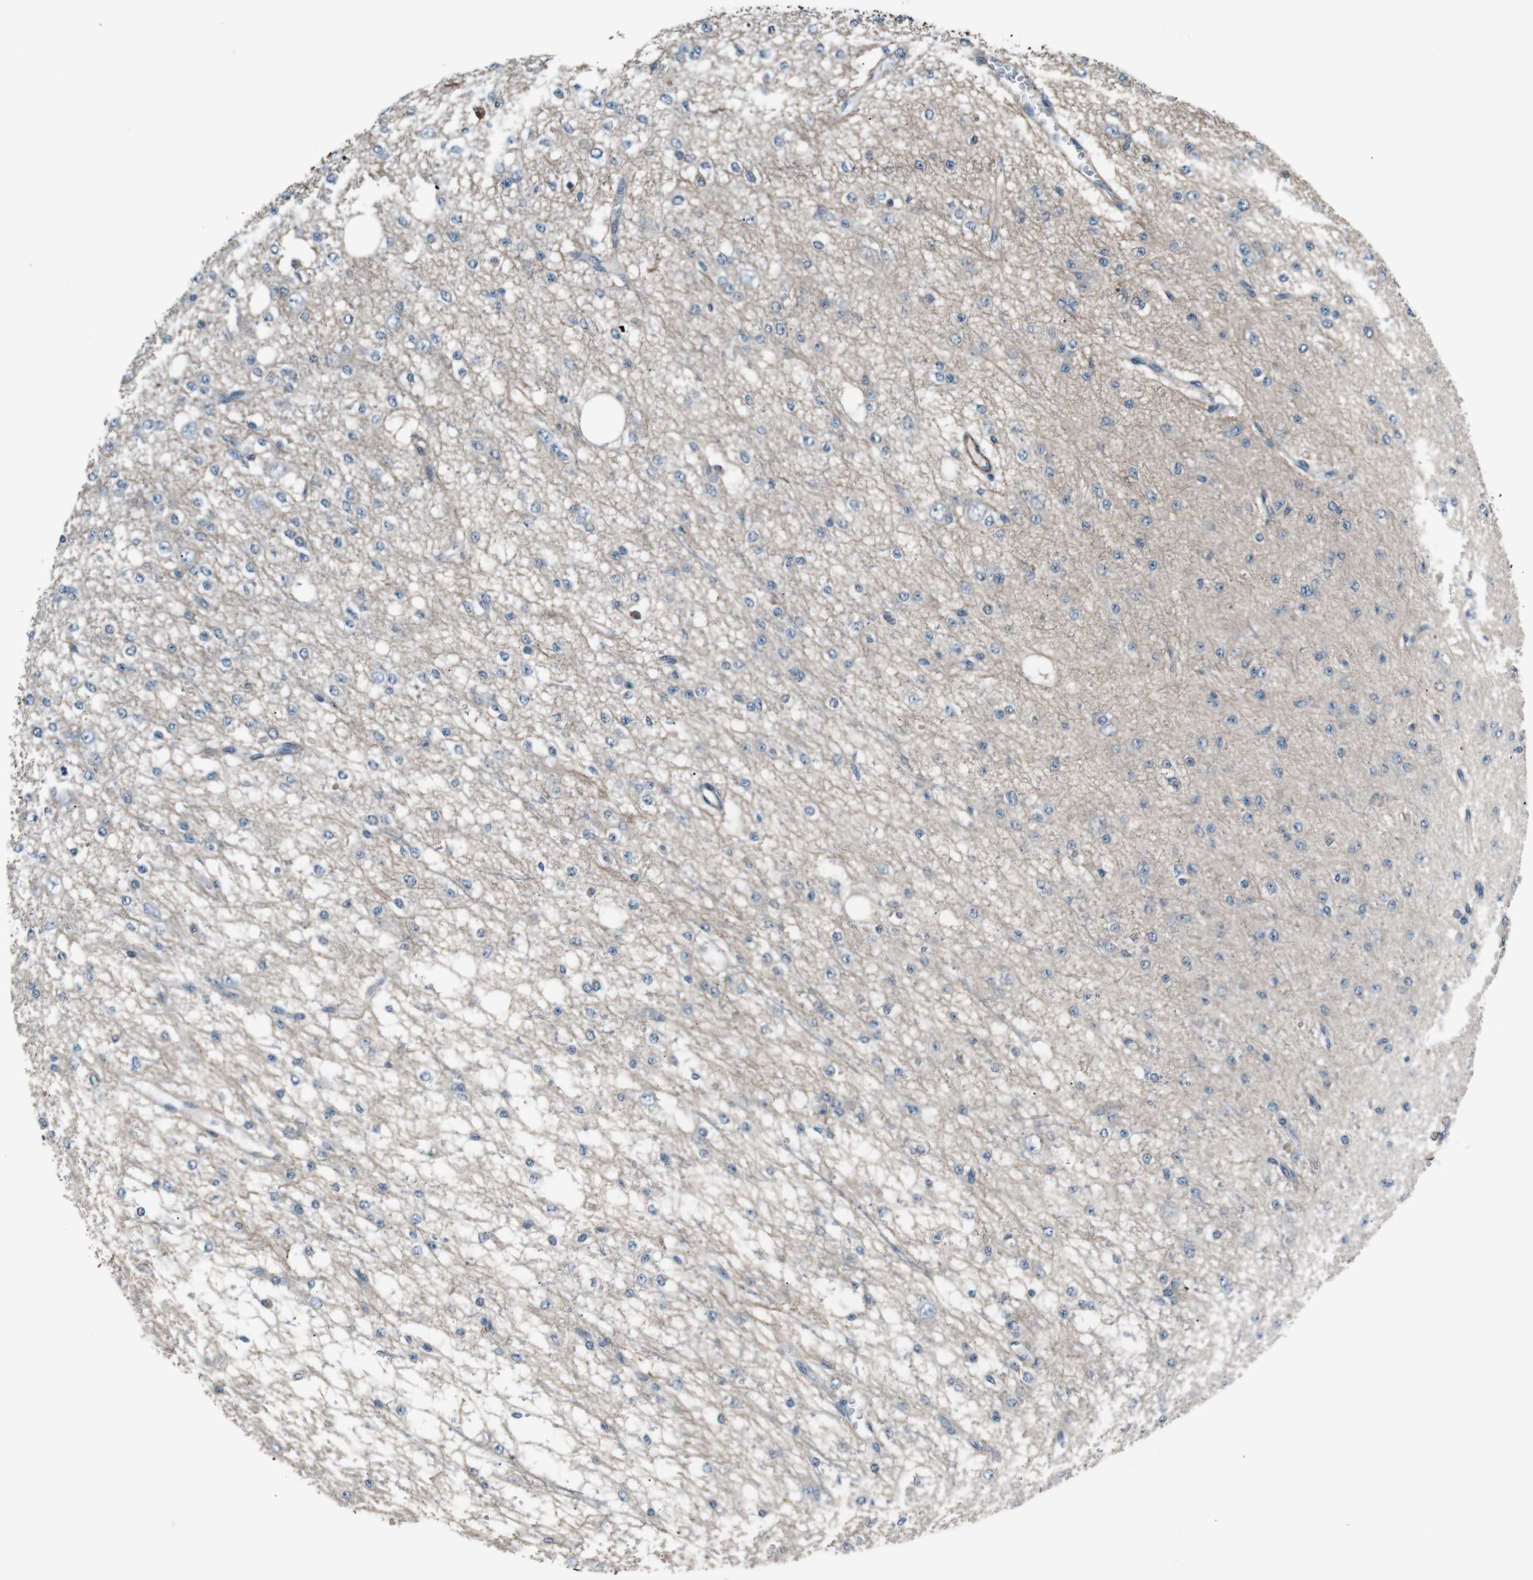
{"staining": {"intensity": "negative", "quantity": "none", "location": "none"}, "tissue": "glioma", "cell_type": "Tumor cells", "image_type": "cancer", "snomed": [{"axis": "morphology", "description": "Glioma, malignant, Low grade"}, {"axis": "topography", "description": "Brain"}], "caption": "Immunohistochemical staining of human malignant low-grade glioma reveals no significant positivity in tumor cells.", "gene": "PDLIM5", "patient": {"sex": "male", "age": 38}}